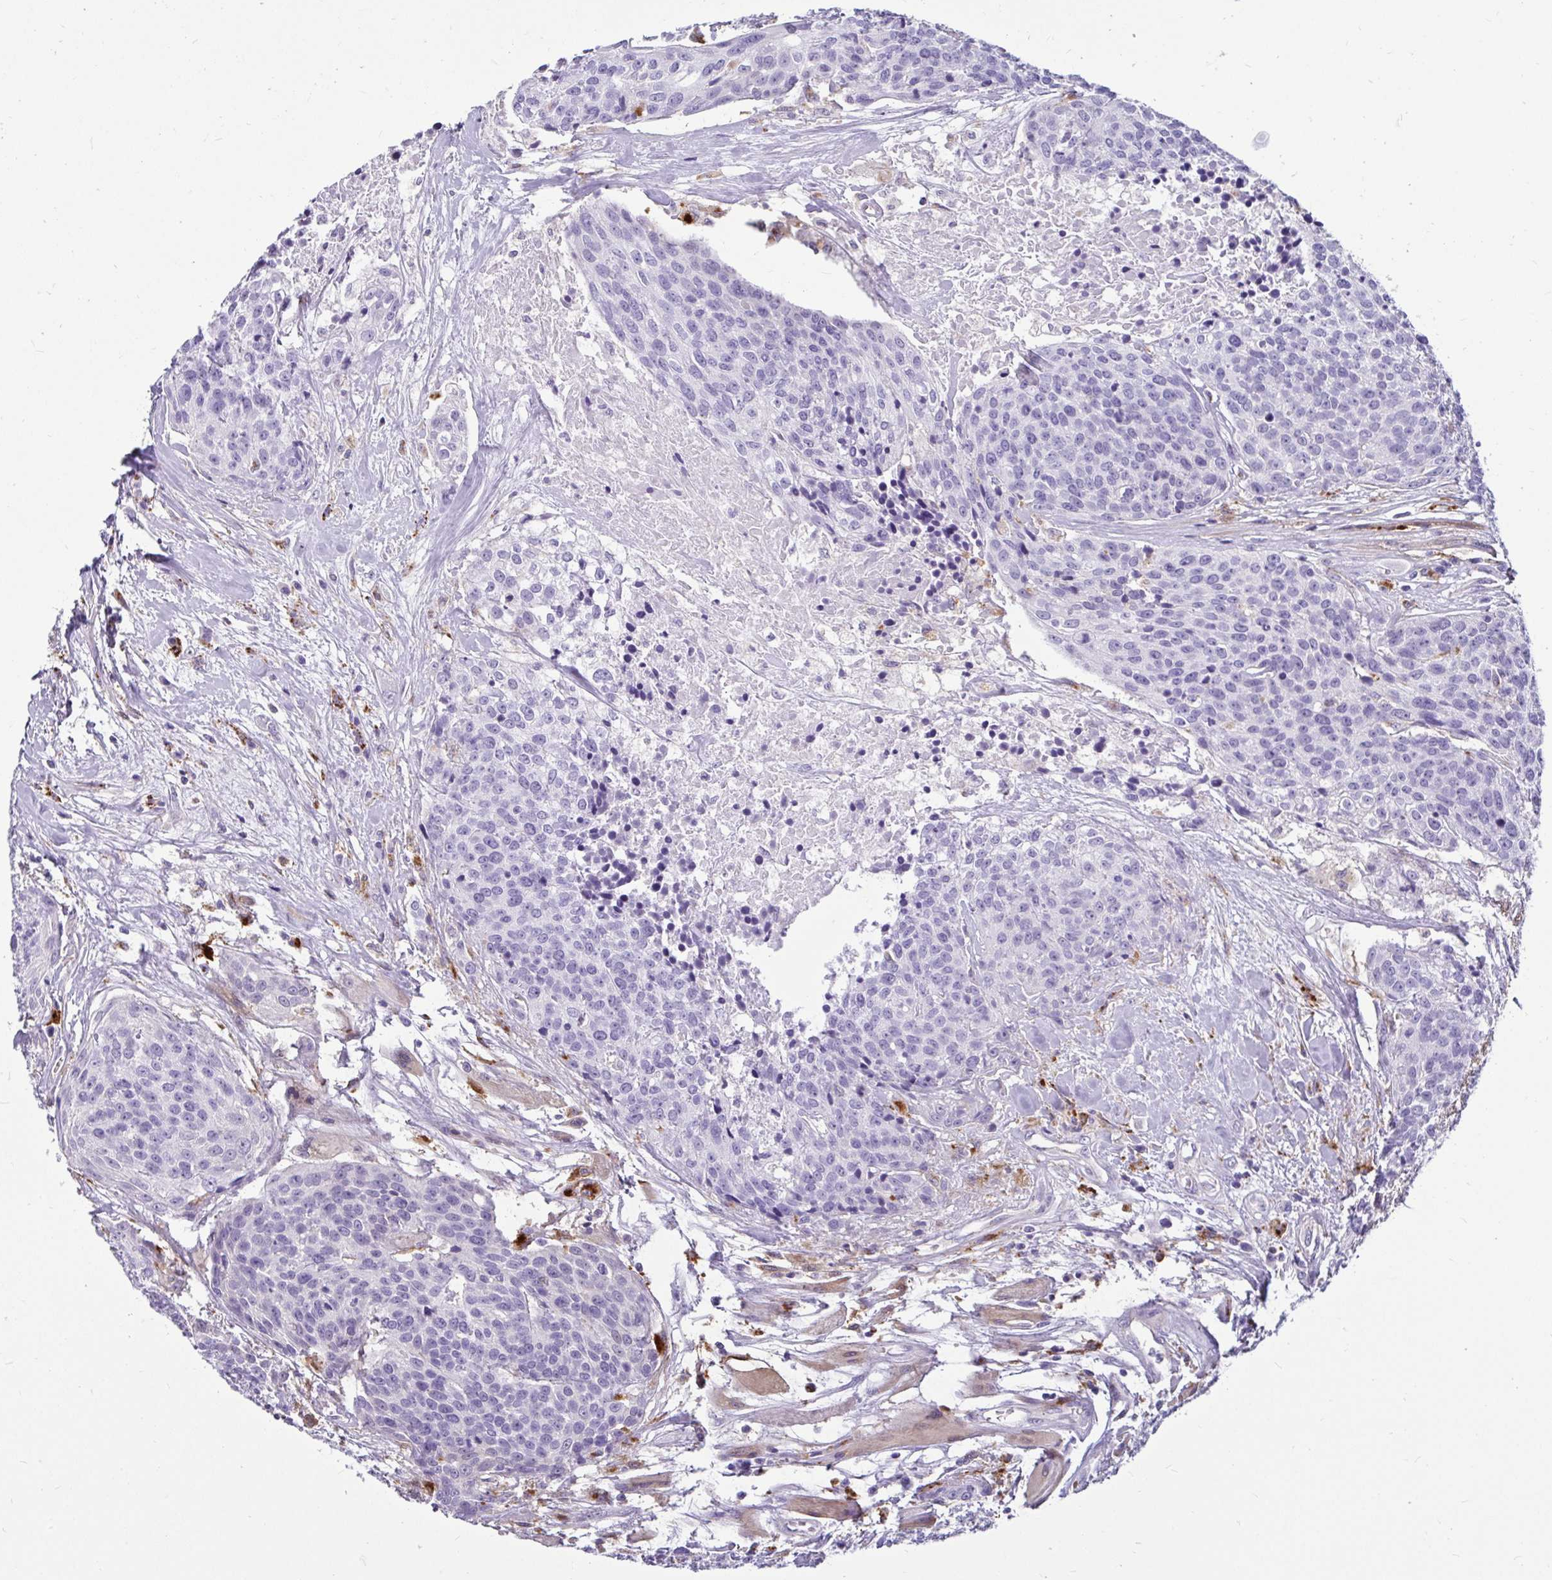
{"staining": {"intensity": "negative", "quantity": "none", "location": "none"}, "tissue": "head and neck cancer", "cell_type": "Tumor cells", "image_type": "cancer", "snomed": [{"axis": "morphology", "description": "Squamous cell carcinoma, NOS"}, {"axis": "topography", "description": "Oral tissue"}, {"axis": "topography", "description": "Head-Neck"}], "caption": "An image of squamous cell carcinoma (head and neck) stained for a protein reveals no brown staining in tumor cells.", "gene": "CTSZ", "patient": {"sex": "male", "age": 64}}